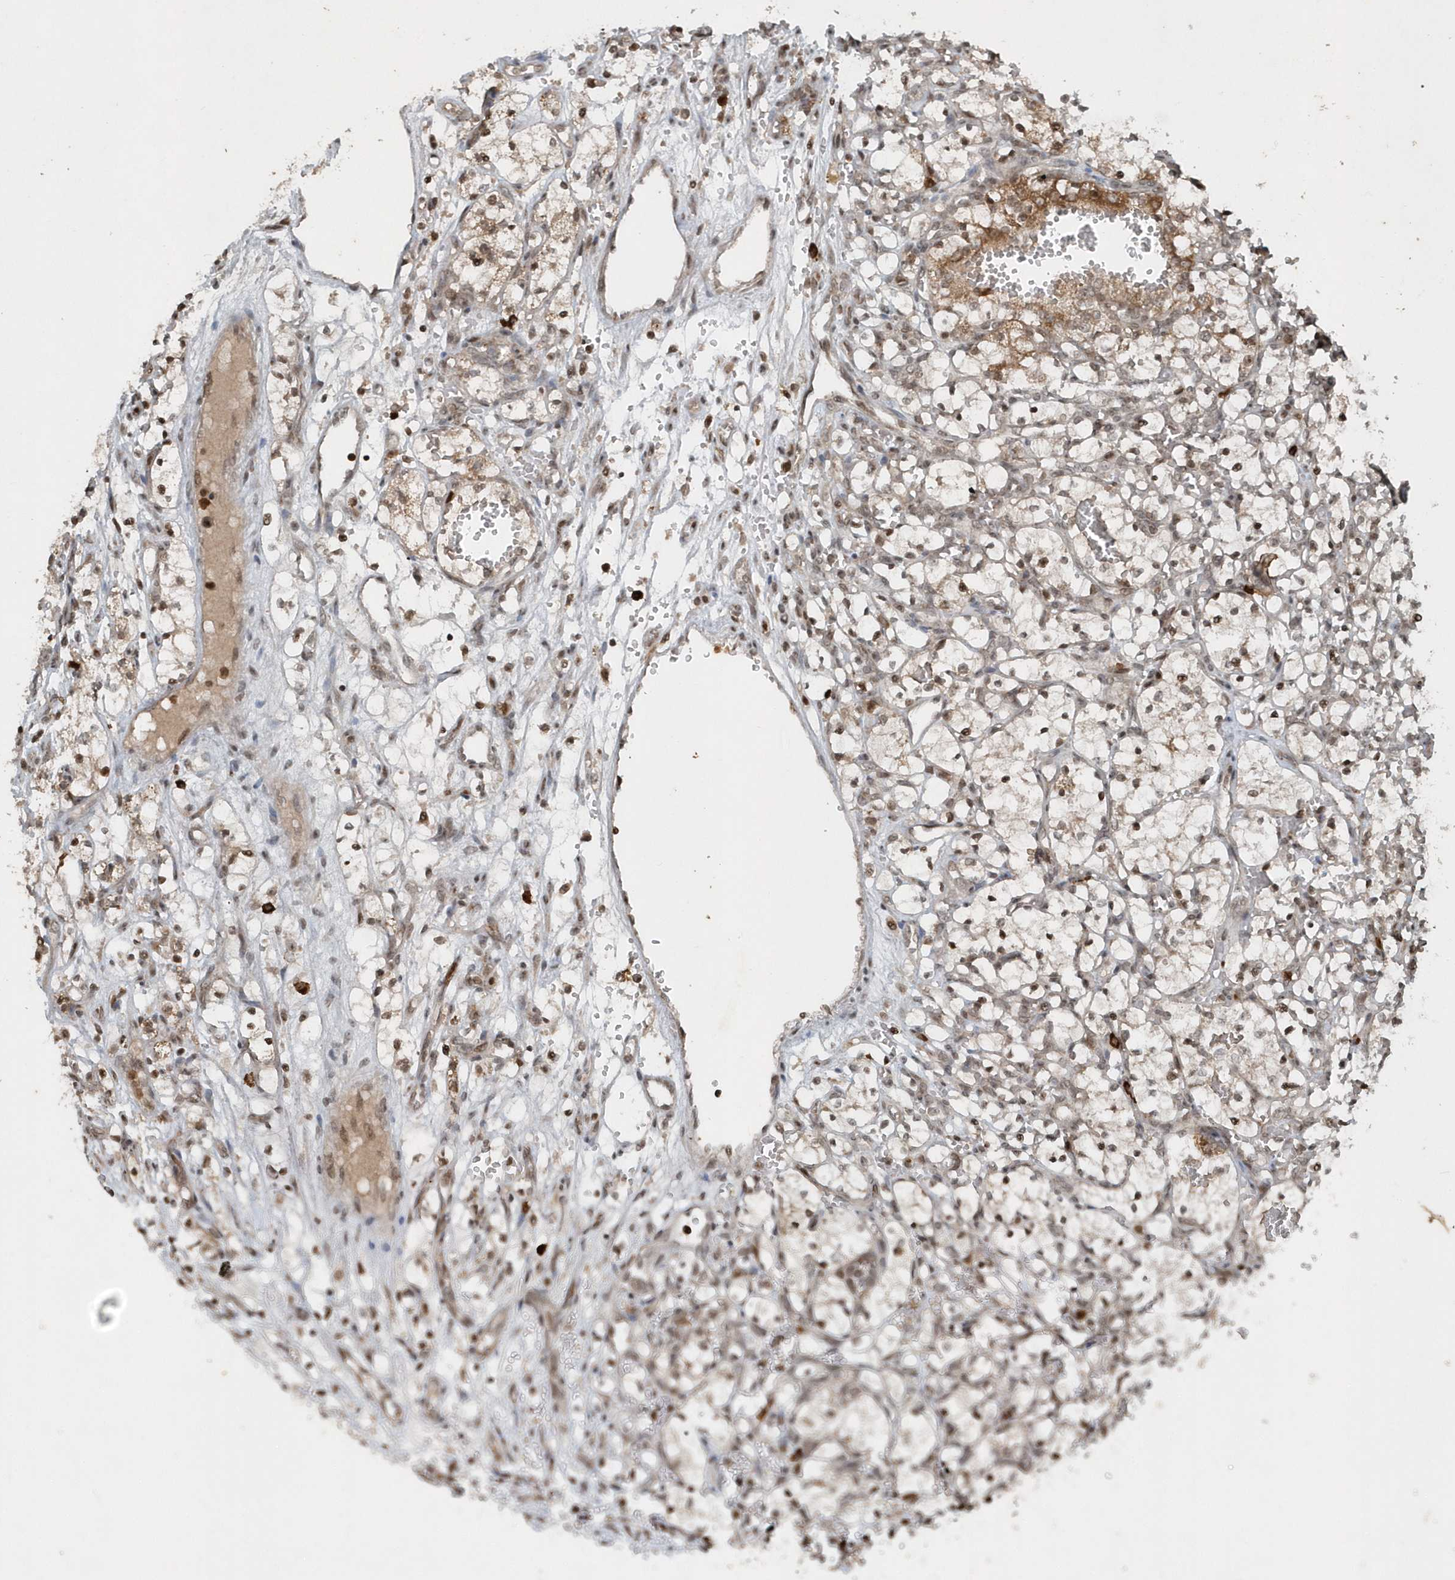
{"staining": {"intensity": "weak", "quantity": "25%-75%", "location": "cytoplasmic/membranous,nuclear"}, "tissue": "renal cancer", "cell_type": "Tumor cells", "image_type": "cancer", "snomed": [{"axis": "morphology", "description": "Adenocarcinoma, NOS"}, {"axis": "topography", "description": "Kidney"}], "caption": "DAB immunohistochemical staining of adenocarcinoma (renal) shows weak cytoplasmic/membranous and nuclear protein staining in approximately 25%-75% of tumor cells. The staining was performed using DAB, with brown indicating positive protein expression. Nuclei are stained blue with hematoxylin.", "gene": "EIF2B1", "patient": {"sex": "female", "age": 69}}